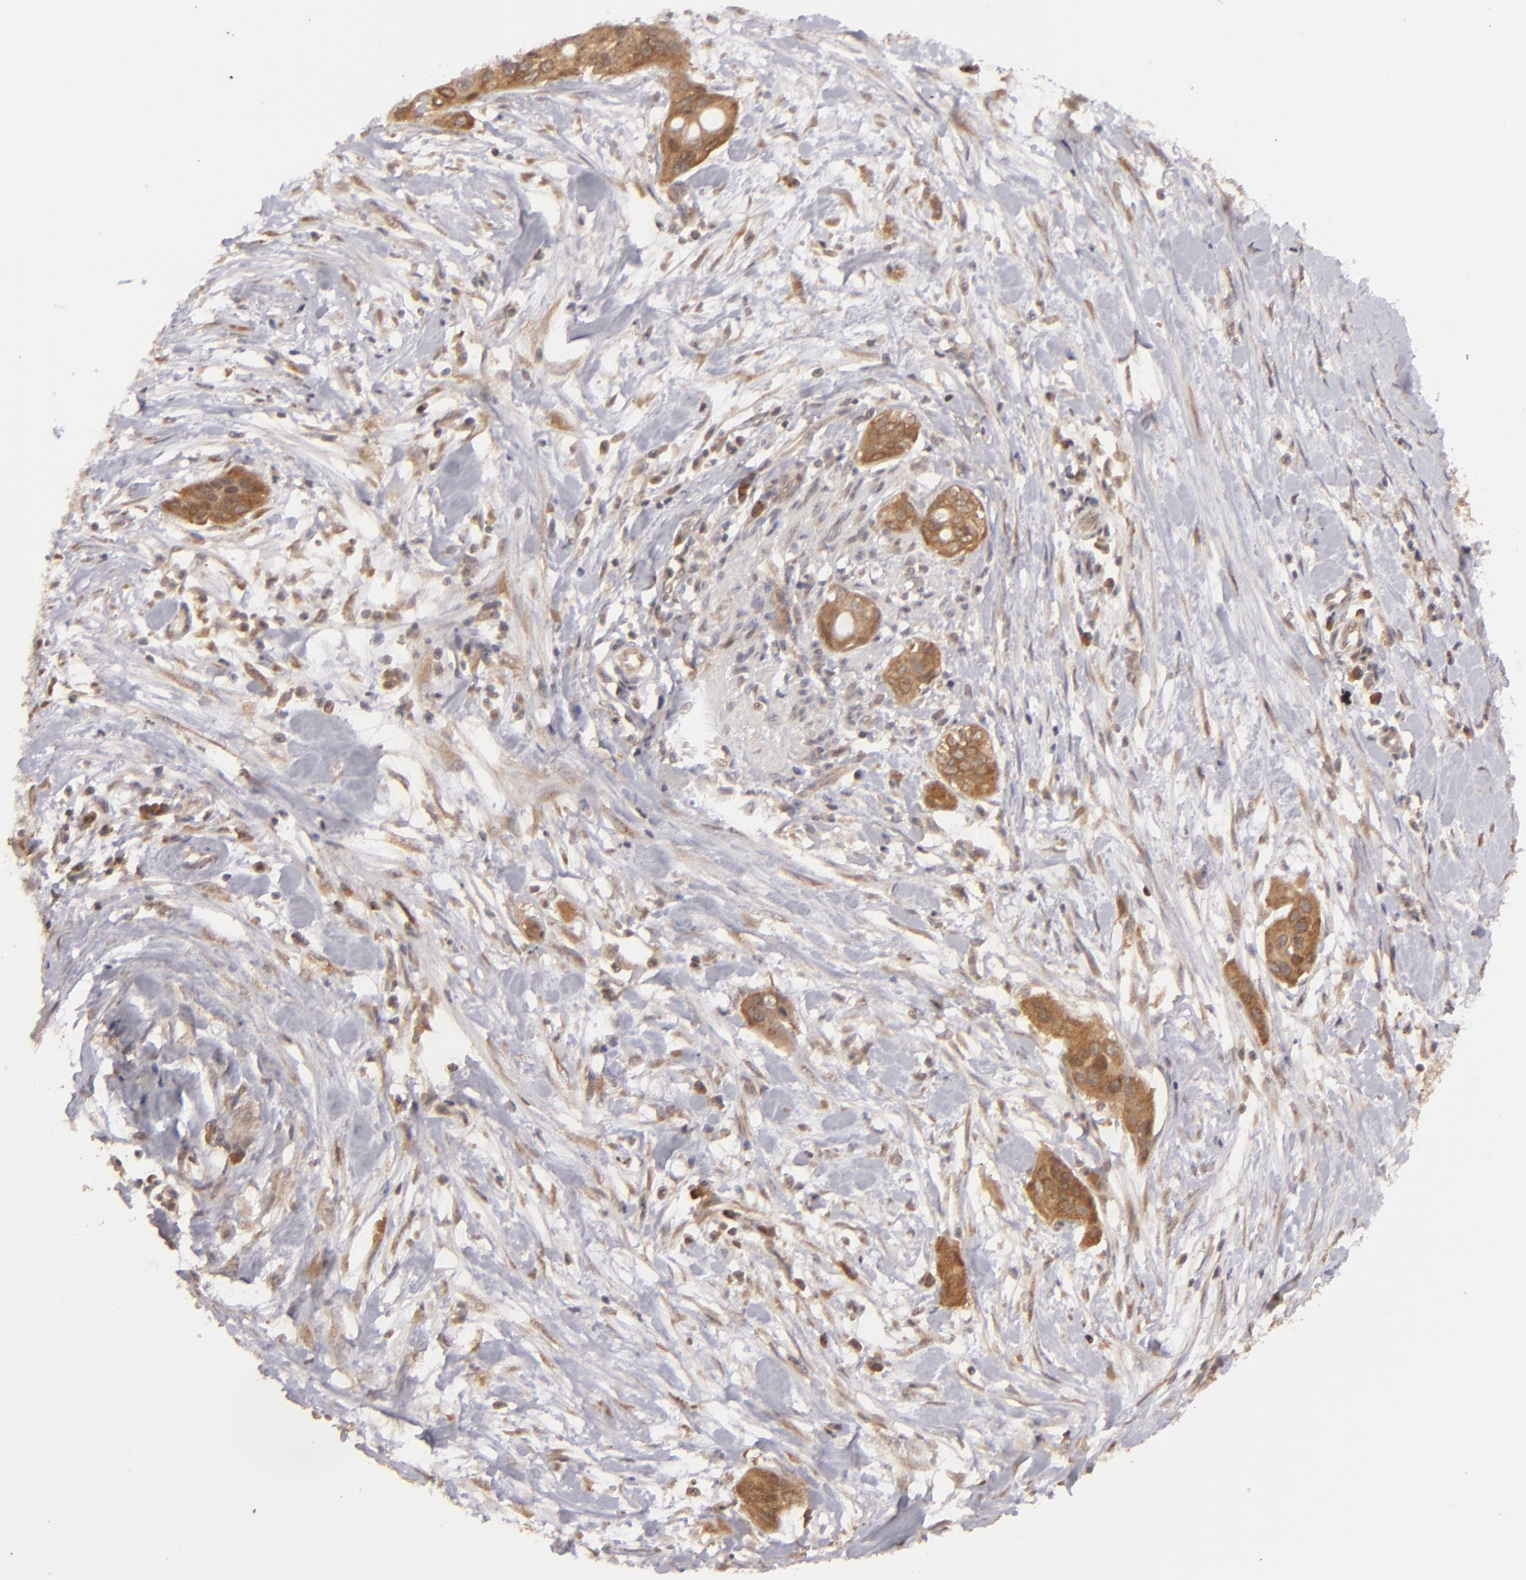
{"staining": {"intensity": "moderate", "quantity": ">75%", "location": "cytoplasmic/membranous"}, "tissue": "pancreatic cancer", "cell_type": "Tumor cells", "image_type": "cancer", "snomed": [{"axis": "morphology", "description": "Adenocarcinoma, NOS"}, {"axis": "topography", "description": "Pancreas"}], "caption": "A micrograph showing moderate cytoplasmic/membranous staining in approximately >75% of tumor cells in pancreatic cancer (adenocarcinoma), as visualized by brown immunohistochemical staining.", "gene": "MAPK3", "patient": {"sex": "female", "age": 60}}